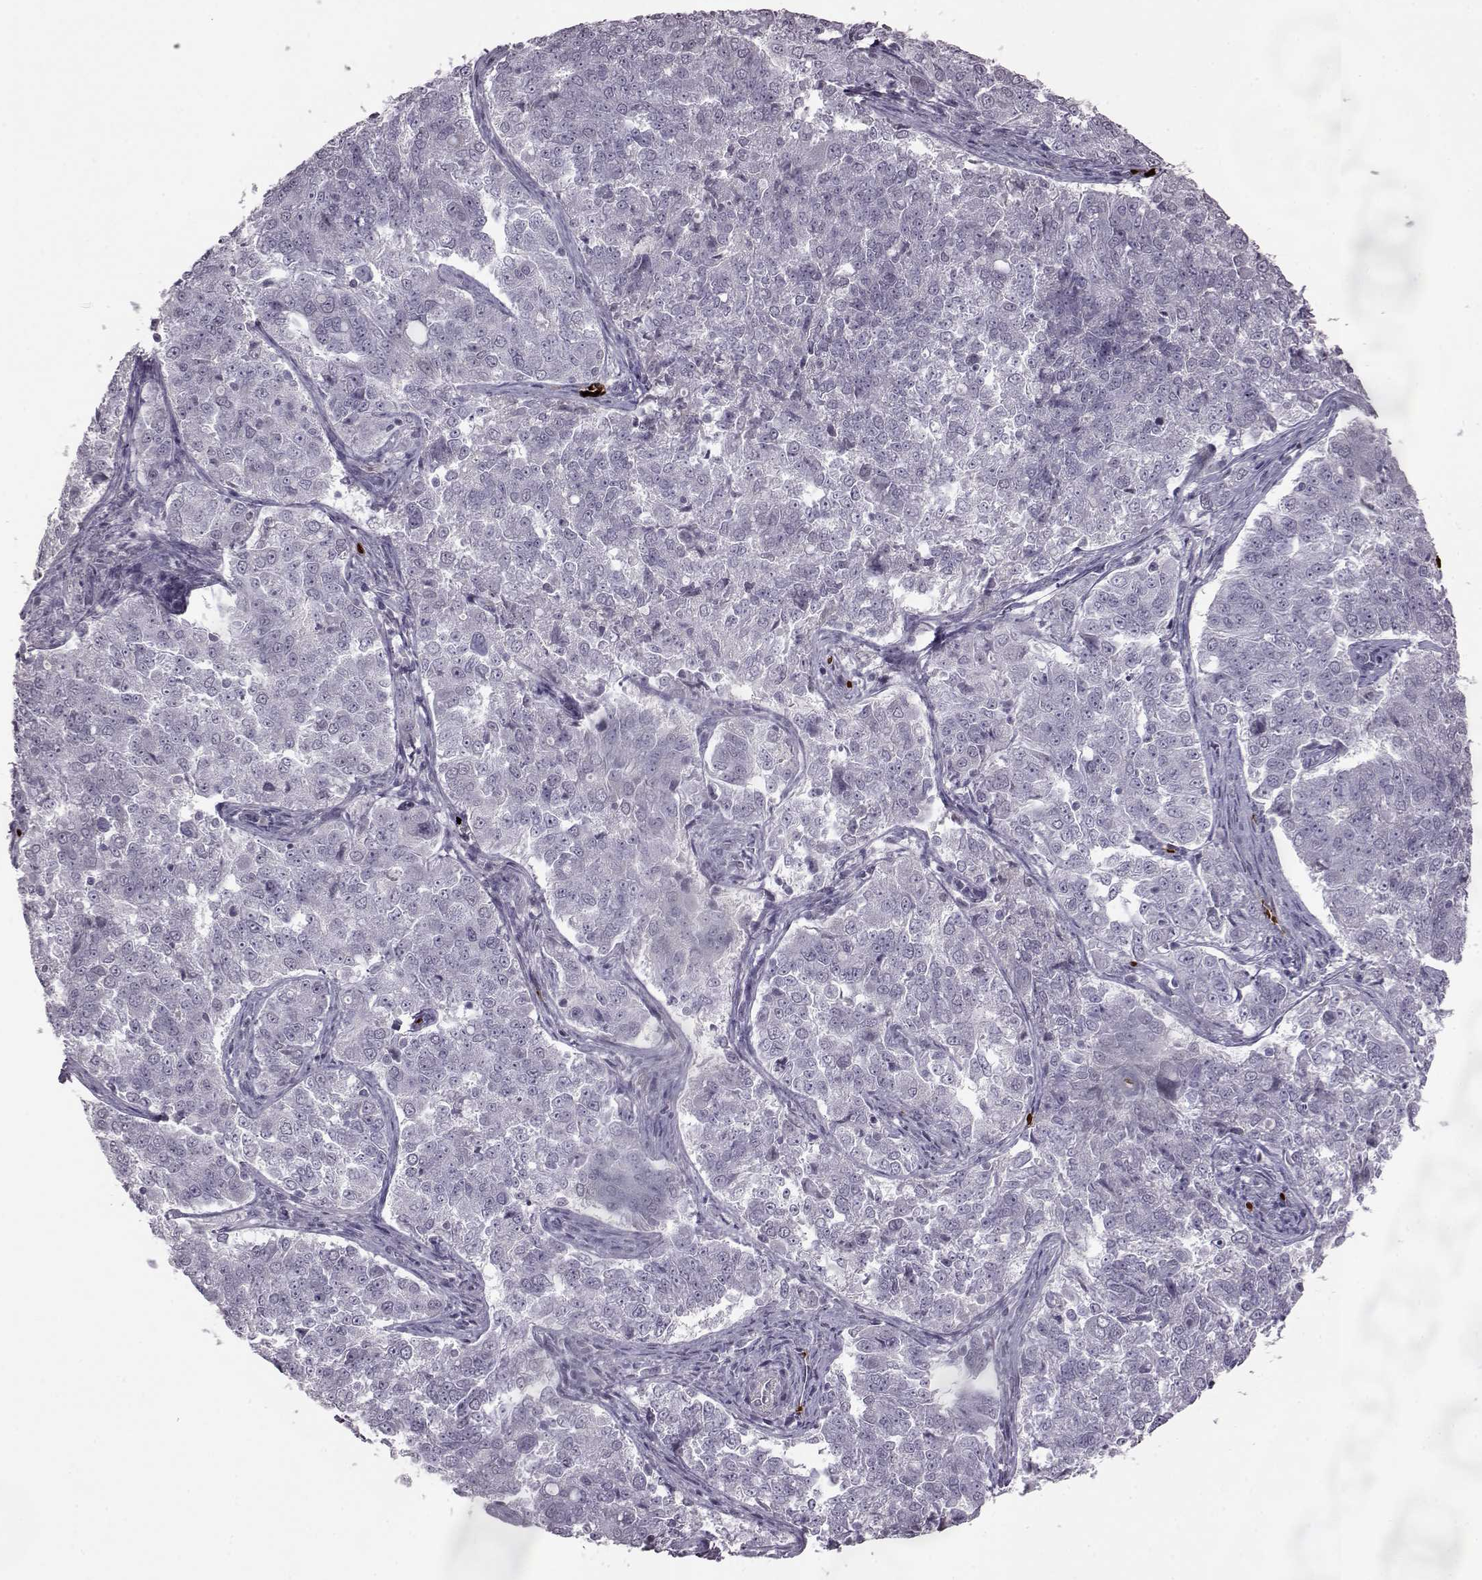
{"staining": {"intensity": "negative", "quantity": "none", "location": "none"}, "tissue": "endometrial cancer", "cell_type": "Tumor cells", "image_type": "cancer", "snomed": [{"axis": "morphology", "description": "Adenocarcinoma, NOS"}, {"axis": "topography", "description": "Endometrium"}], "caption": "The photomicrograph displays no significant positivity in tumor cells of endometrial adenocarcinoma.", "gene": "PROP1", "patient": {"sex": "female", "age": 43}}